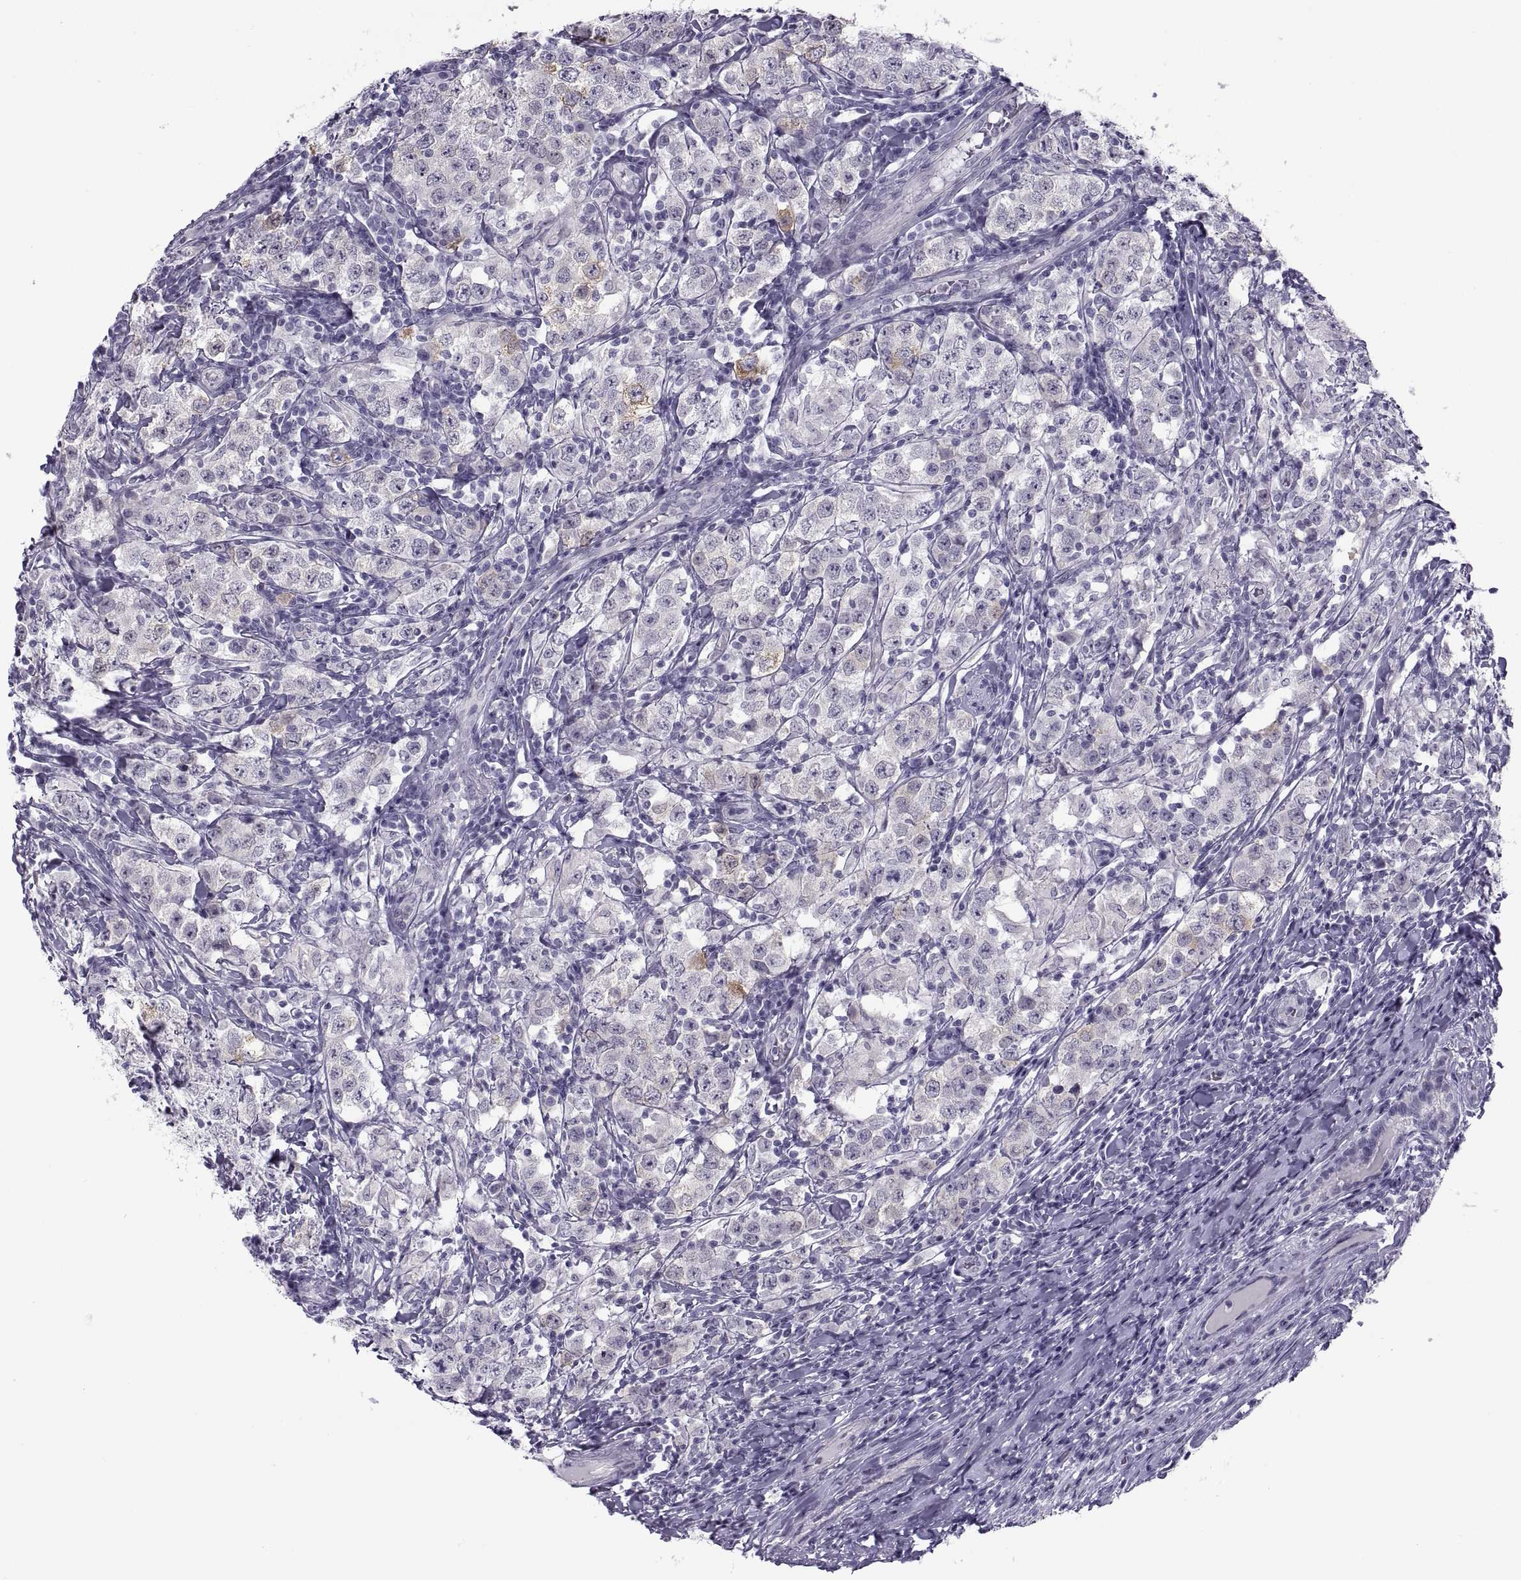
{"staining": {"intensity": "weak", "quantity": "<25%", "location": "cytoplasmic/membranous"}, "tissue": "testis cancer", "cell_type": "Tumor cells", "image_type": "cancer", "snomed": [{"axis": "morphology", "description": "Seminoma, NOS"}, {"axis": "morphology", "description": "Carcinoma, Embryonal, NOS"}, {"axis": "topography", "description": "Testis"}], "caption": "There is no significant expression in tumor cells of testis cancer (embryonal carcinoma). (DAB (3,3'-diaminobenzidine) immunohistochemistry with hematoxylin counter stain).", "gene": "C3orf22", "patient": {"sex": "male", "age": 41}}